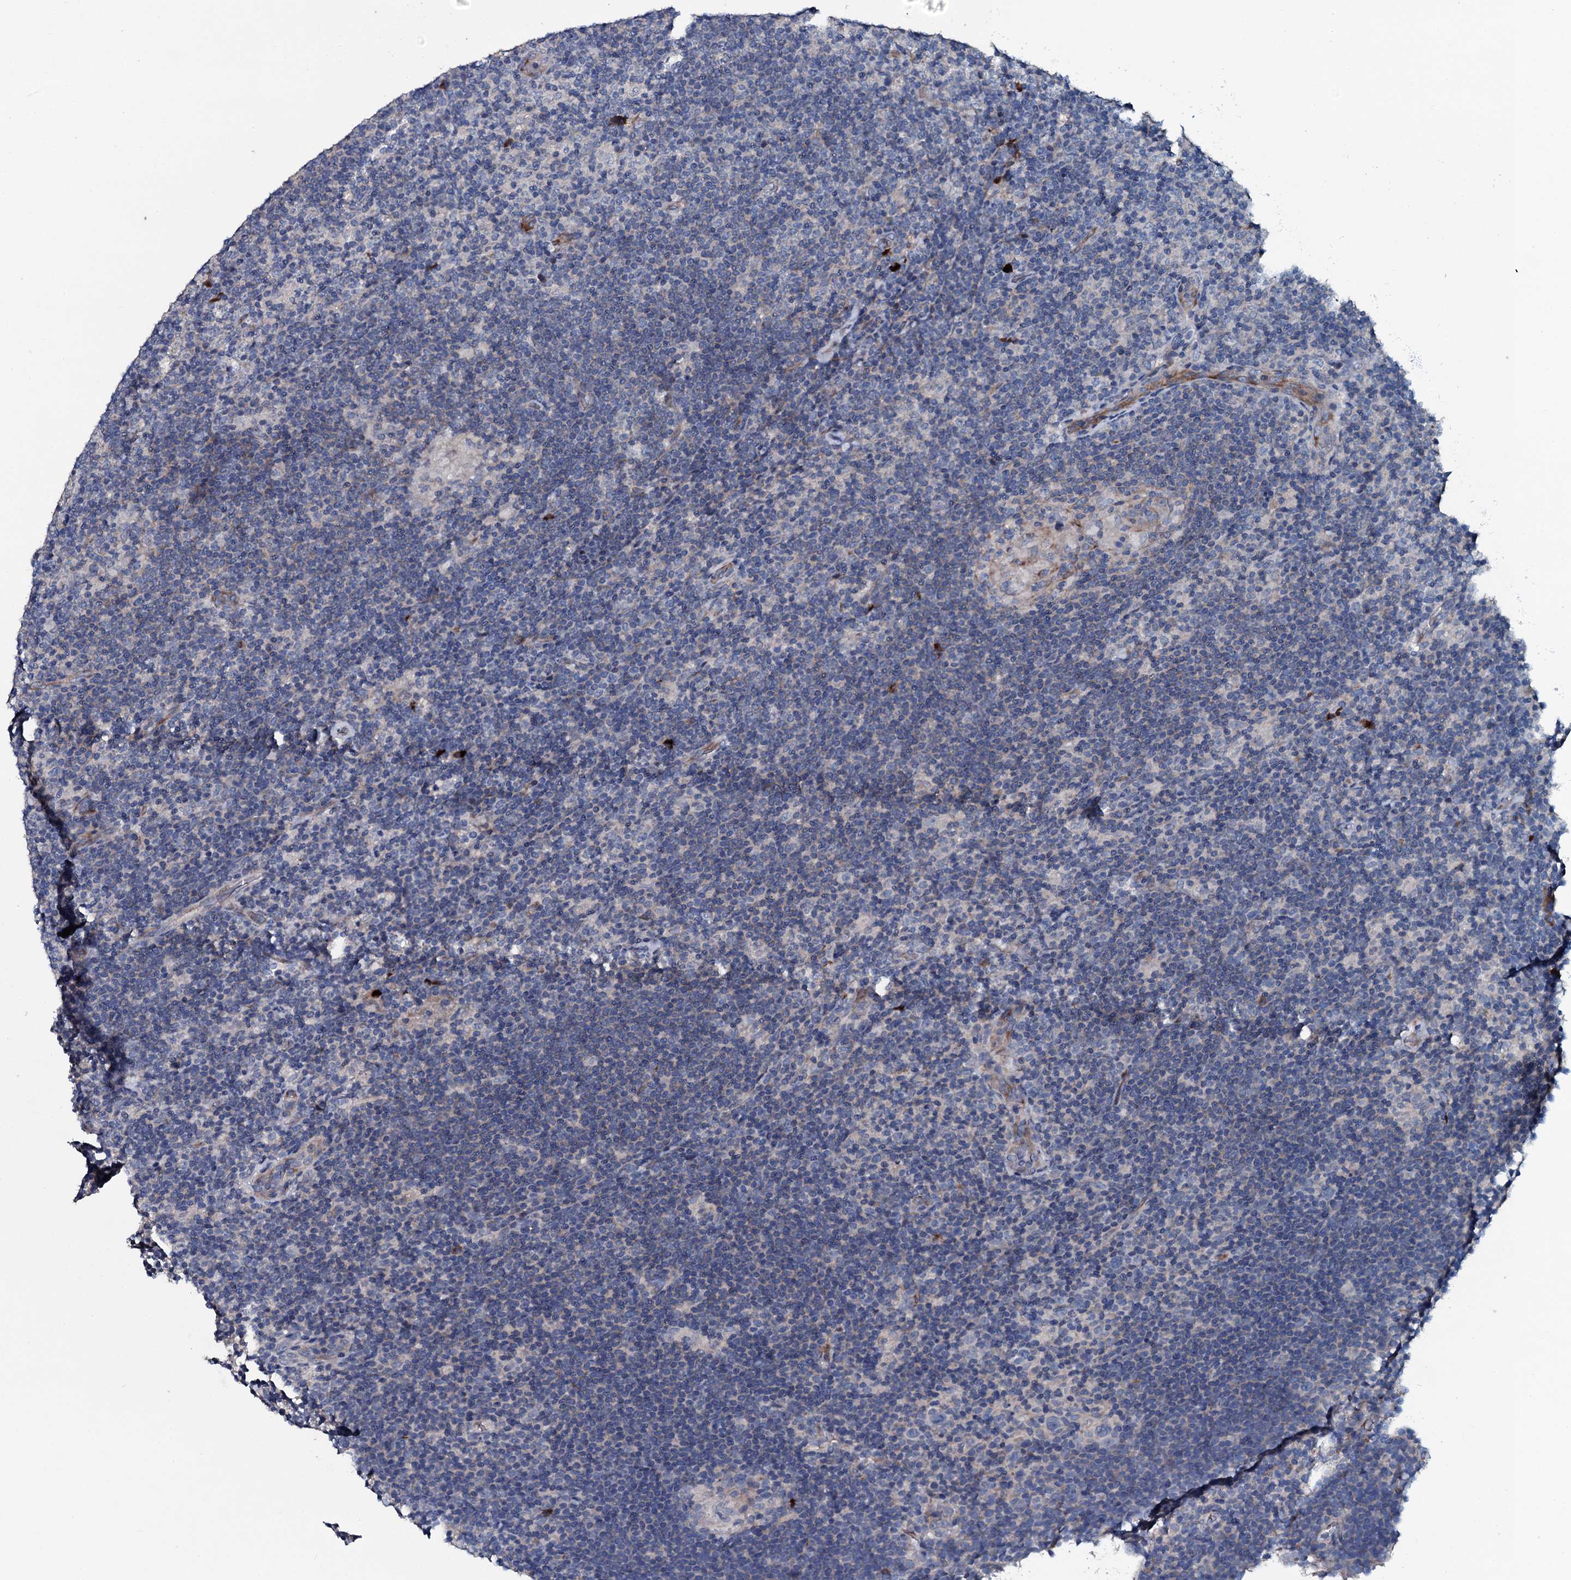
{"staining": {"intensity": "negative", "quantity": "none", "location": "none"}, "tissue": "lymphoma", "cell_type": "Tumor cells", "image_type": "cancer", "snomed": [{"axis": "morphology", "description": "Hodgkin's disease, NOS"}, {"axis": "topography", "description": "Lymph node"}], "caption": "IHC of human lymphoma displays no expression in tumor cells. The staining was performed using DAB (3,3'-diaminobenzidine) to visualize the protein expression in brown, while the nuclei were stained in blue with hematoxylin (Magnification: 20x).", "gene": "IL12B", "patient": {"sex": "female", "age": 57}}